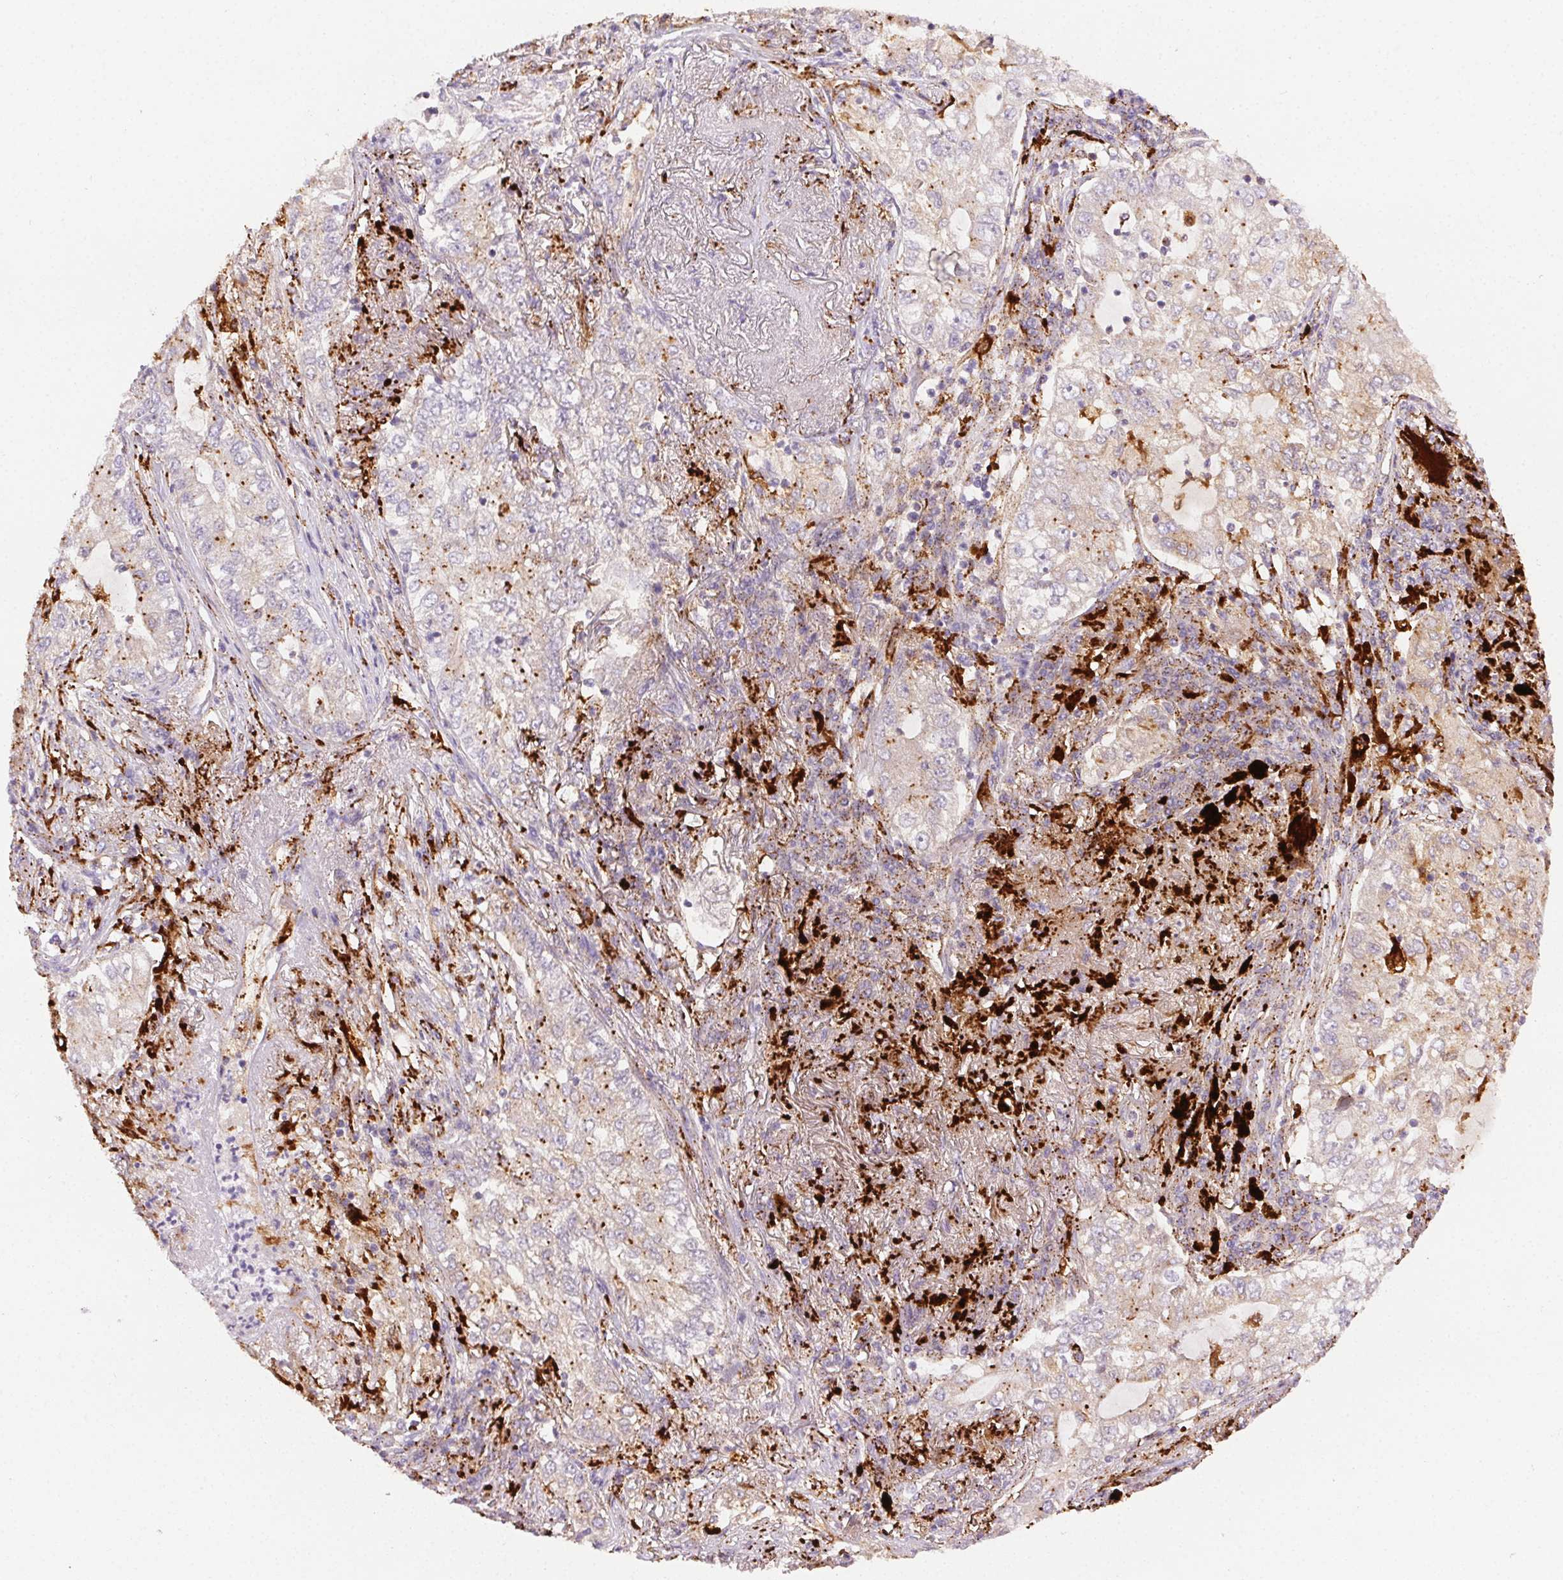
{"staining": {"intensity": "moderate", "quantity": "25%-75%", "location": "cytoplasmic/membranous"}, "tissue": "lung cancer", "cell_type": "Tumor cells", "image_type": "cancer", "snomed": [{"axis": "morphology", "description": "Adenocarcinoma, NOS"}, {"axis": "topography", "description": "Lung"}], "caption": "Immunohistochemical staining of human lung cancer (adenocarcinoma) reveals moderate cytoplasmic/membranous protein expression in about 25%-75% of tumor cells.", "gene": "SCPEP1", "patient": {"sex": "female", "age": 73}}